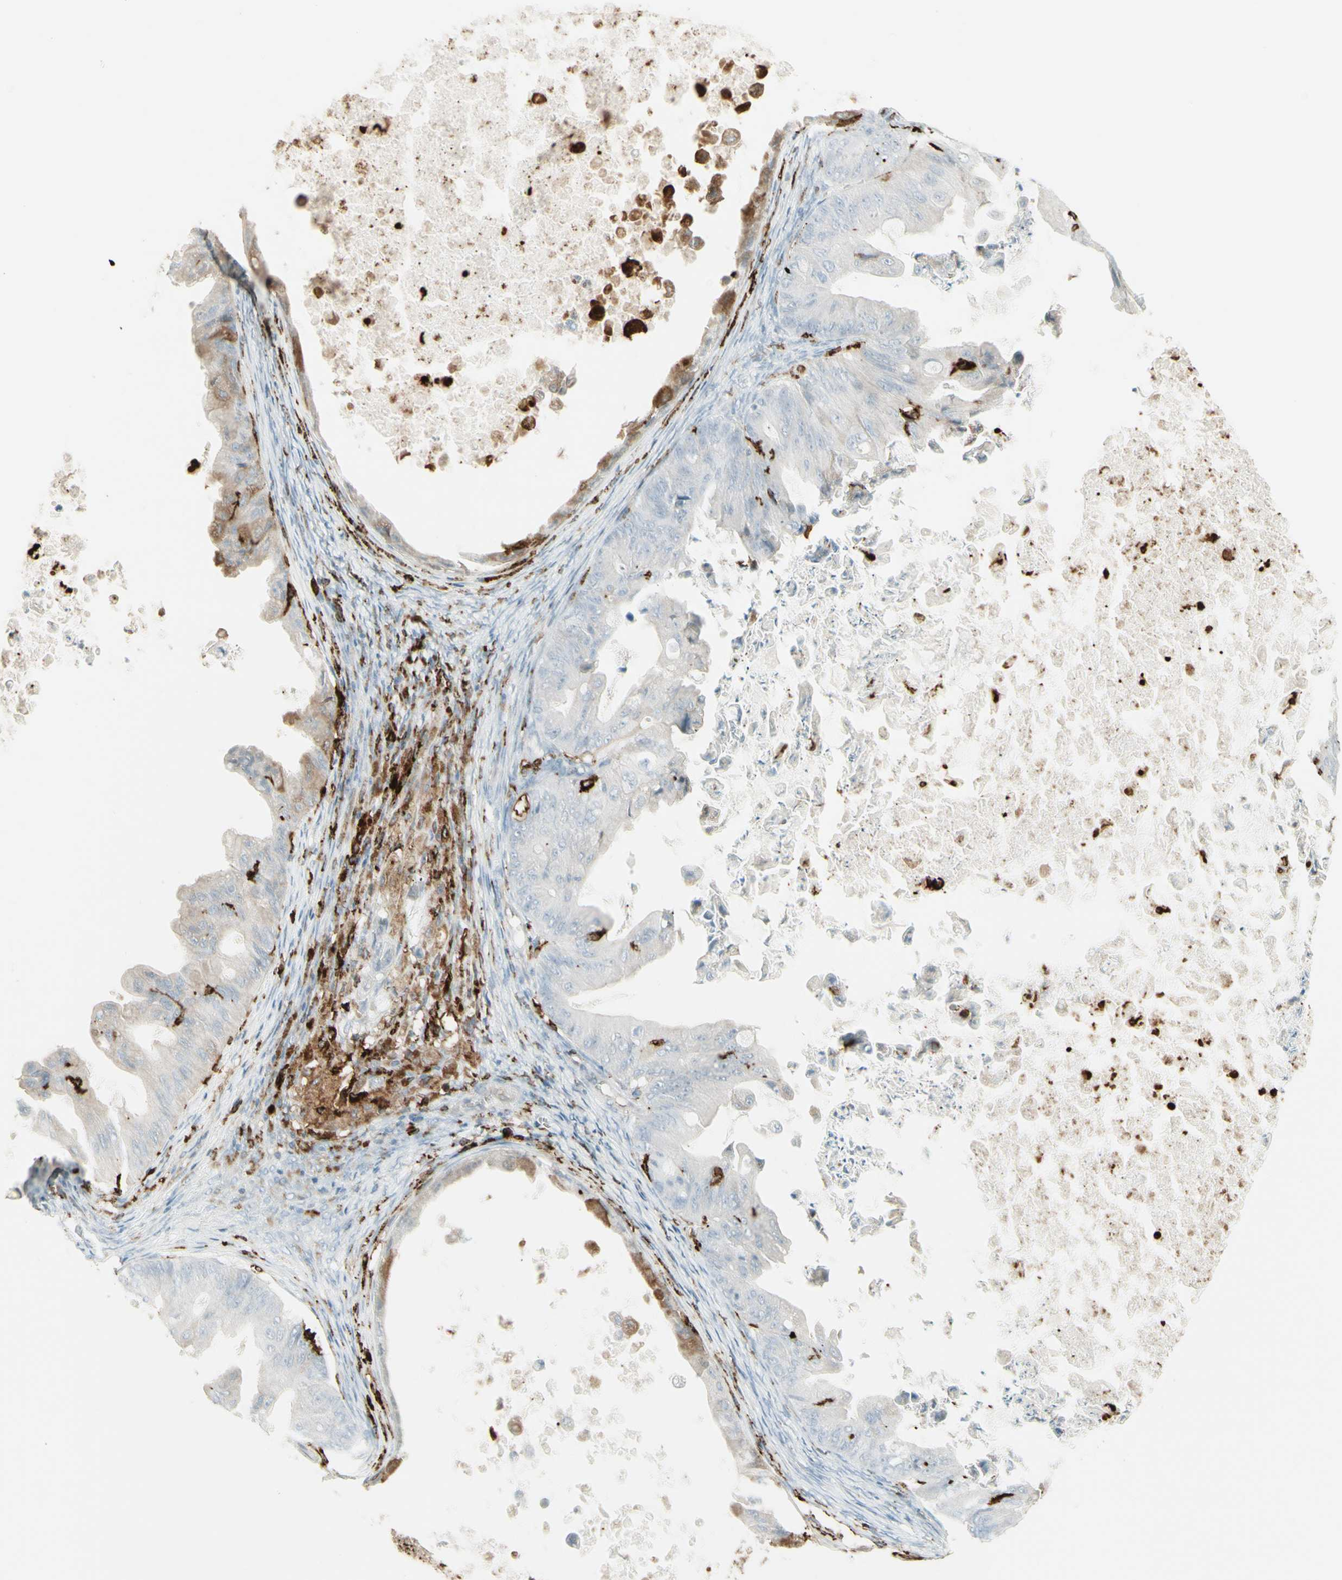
{"staining": {"intensity": "weak", "quantity": "<25%", "location": "cytoplasmic/membranous"}, "tissue": "ovarian cancer", "cell_type": "Tumor cells", "image_type": "cancer", "snomed": [{"axis": "morphology", "description": "Cystadenocarcinoma, mucinous, NOS"}, {"axis": "topography", "description": "Ovary"}], "caption": "Immunohistochemistry of mucinous cystadenocarcinoma (ovarian) reveals no staining in tumor cells. The staining was performed using DAB to visualize the protein expression in brown, while the nuclei were stained in blue with hematoxylin (Magnification: 20x).", "gene": "HLA-DPB1", "patient": {"sex": "female", "age": 37}}